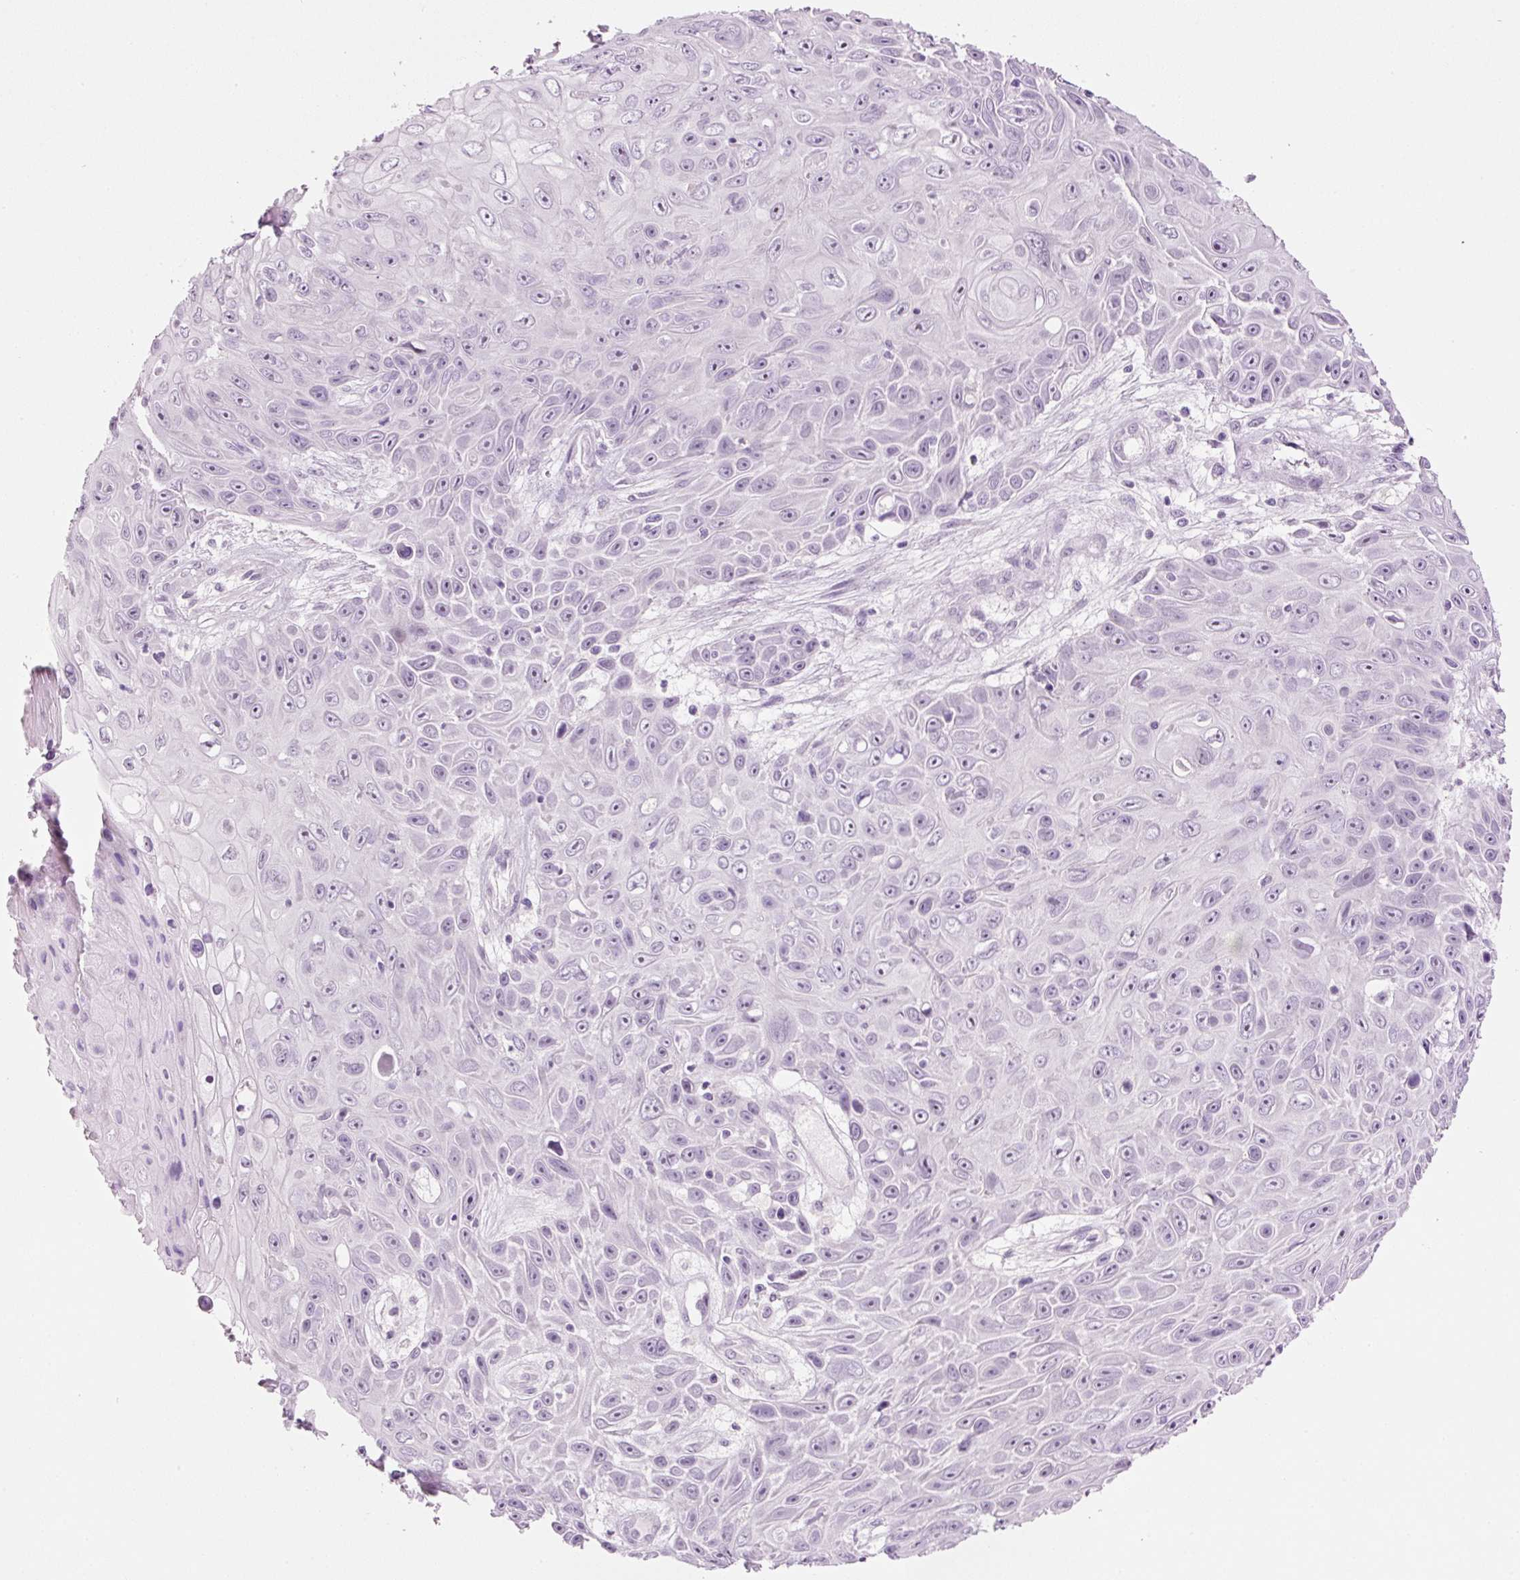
{"staining": {"intensity": "negative", "quantity": "none", "location": "none"}, "tissue": "skin cancer", "cell_type": "Tumor cells", "image_type": "cancer", "snomed": [{"axis": "morphology", "description": "Squamous cell carcinoma, NOS"}, {"axis": "topography", "description": "Skin"}], "caption": "A high-resolution histopathology image shows immunohistochemistry (IHC) staining of squamous cell carcinoma (skin), which demonstrates no significant staining in tumor cells. (Brightfield microscopy of DAB immunohistochemistry at high magnification).", "gene": "GCG", "patient": {"sex": "male", "age": 82}}